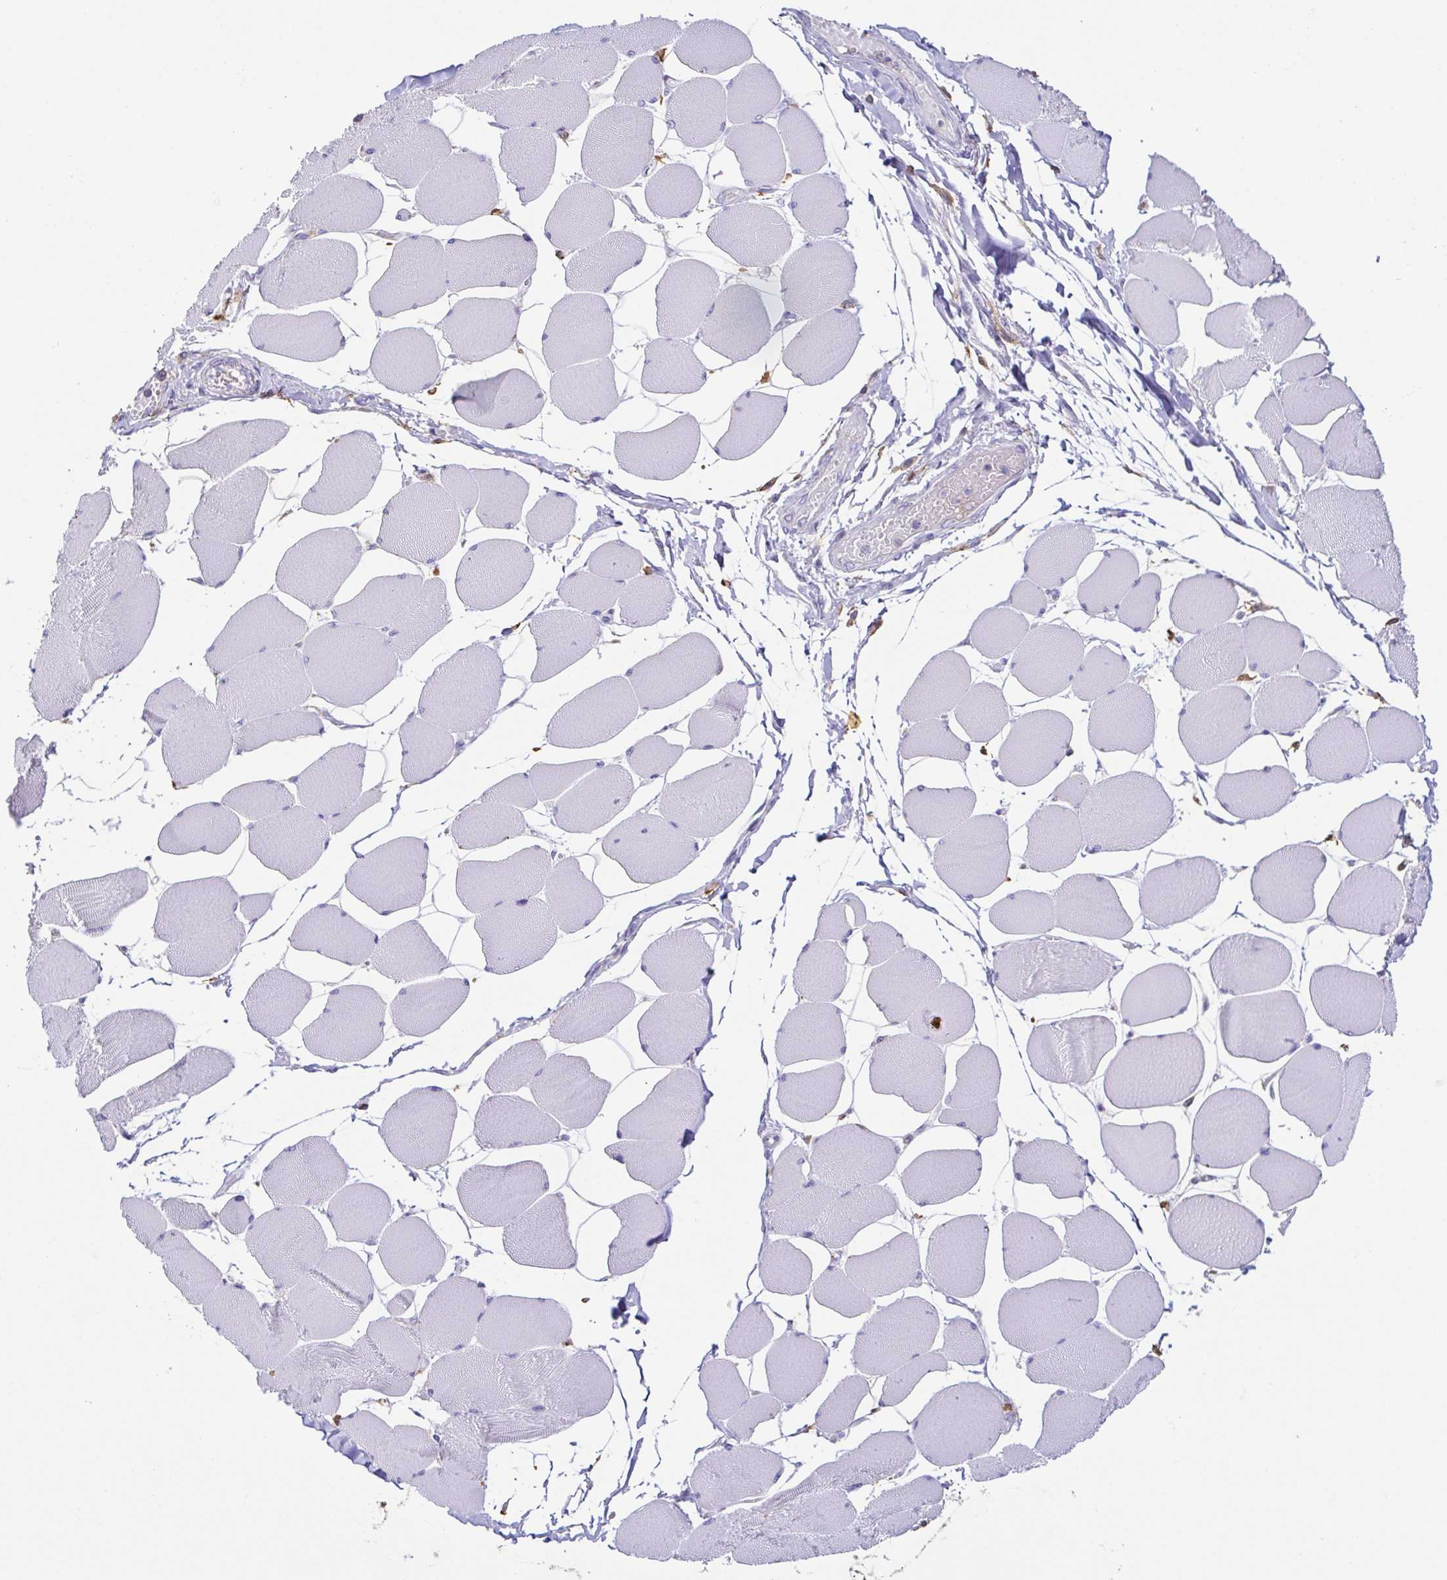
{"staining": {"intensity": "negative", "quantity": "none", "location": "none"}, "tissue": "skeletal muscle", "cell_type": "Myocytes", "image_type": "normal", "snomed": [{"axis": "morphology", "description": "Normal tissue, NOS"}, {"axis": "topography", "description": "Skeletal muscle"}], "caption": "Immunohistochemistry (IHC) histopathology image of unremarkable human skeletal muscle stained for a protein (brown), which reveals no expression in myocytes.", "gene": "ANXA10", "patient": {"sex": "female", "age": 75}}